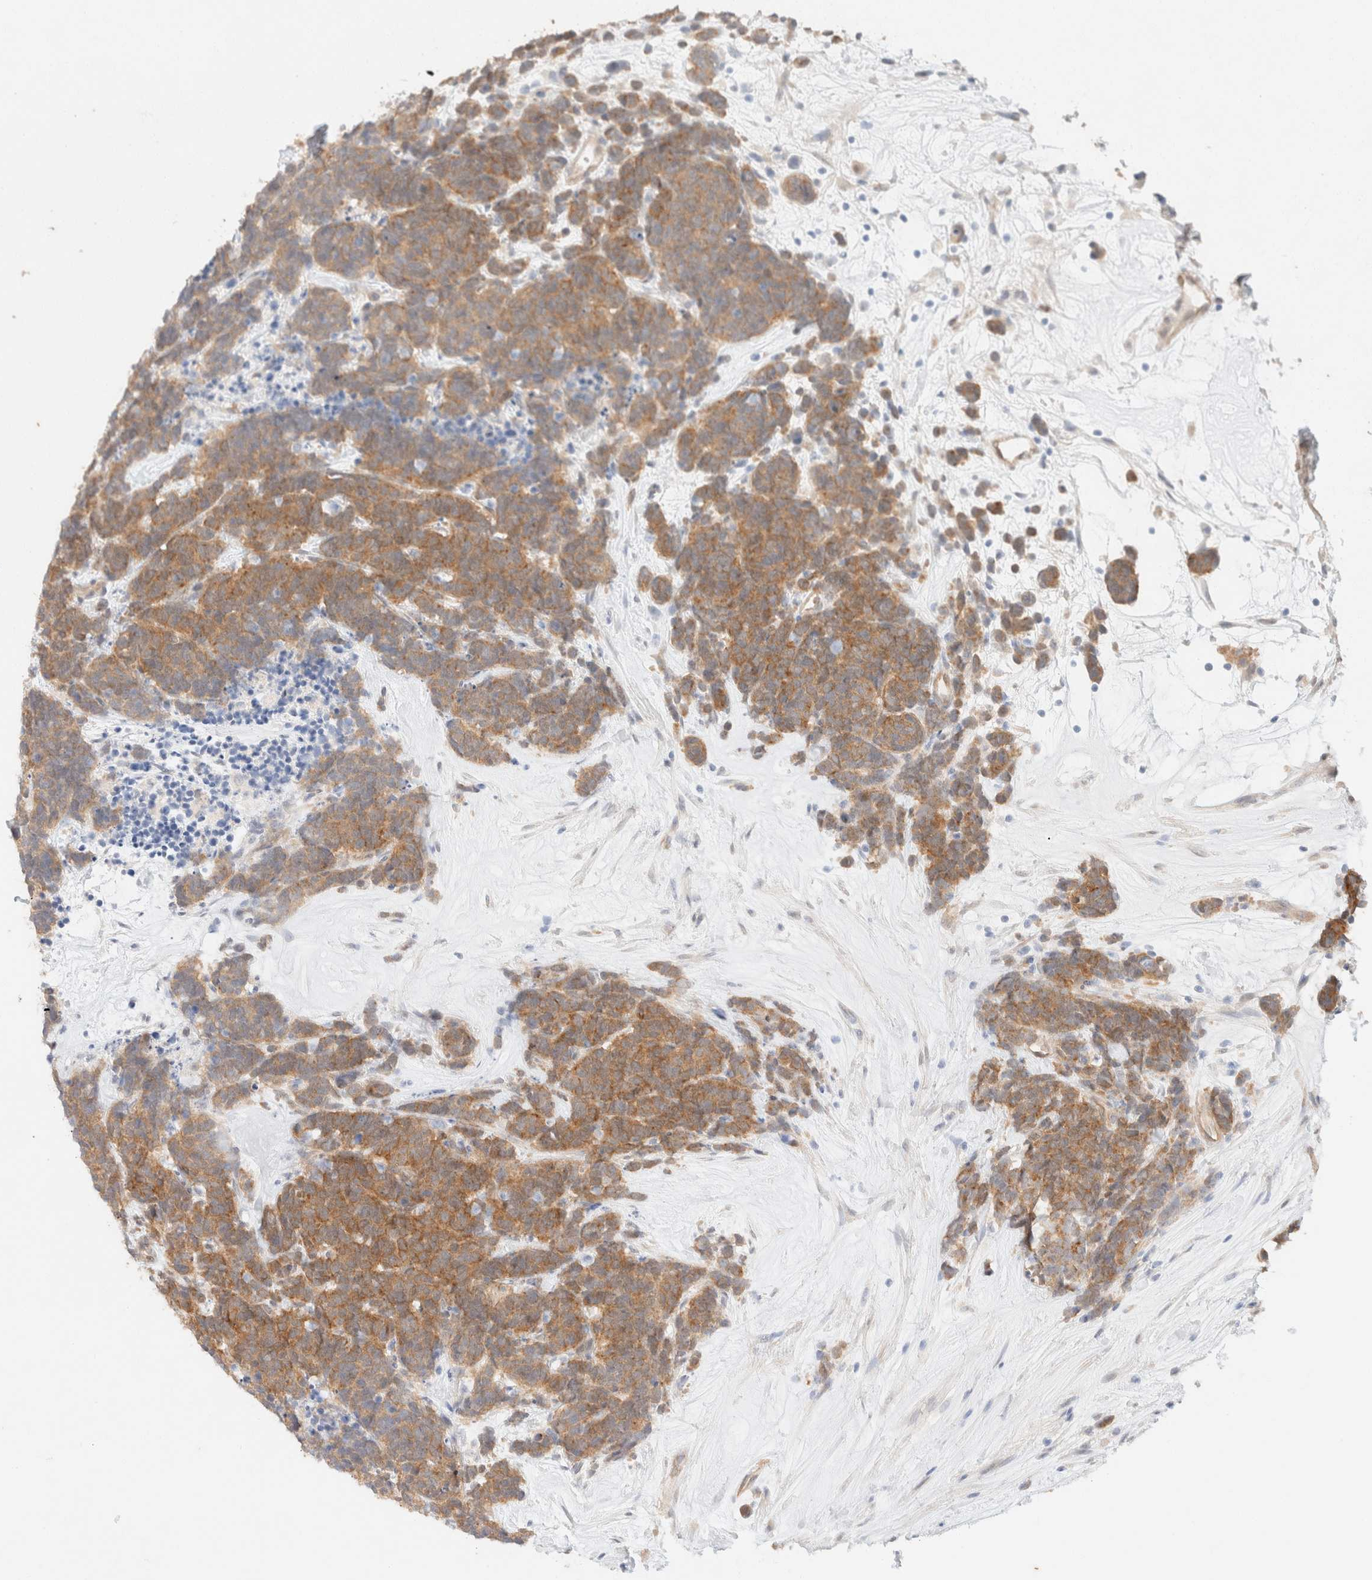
{"staining": {"intensity": "moderate", "quantity": ">75%", "location": "cytoplasmic/membranous"}, "tissue": "carcinoid", "cell_type": "Tumor cells", "image_type": "cancer", "snomed": [{"axis": "morphology", "description": "Carcinoma, NOS"}, {"axis": "morphology", "description": "Carcinoid, malignant, NOS"}, {"axis": "topography", "description": "Urinary bladder"}], "caption": "Human carcinoma stained with a protein marker exhibits moderate staining in tumor cells.", "gene": "CSNK1E", "patient": {"sex": "male", "age": 57}}